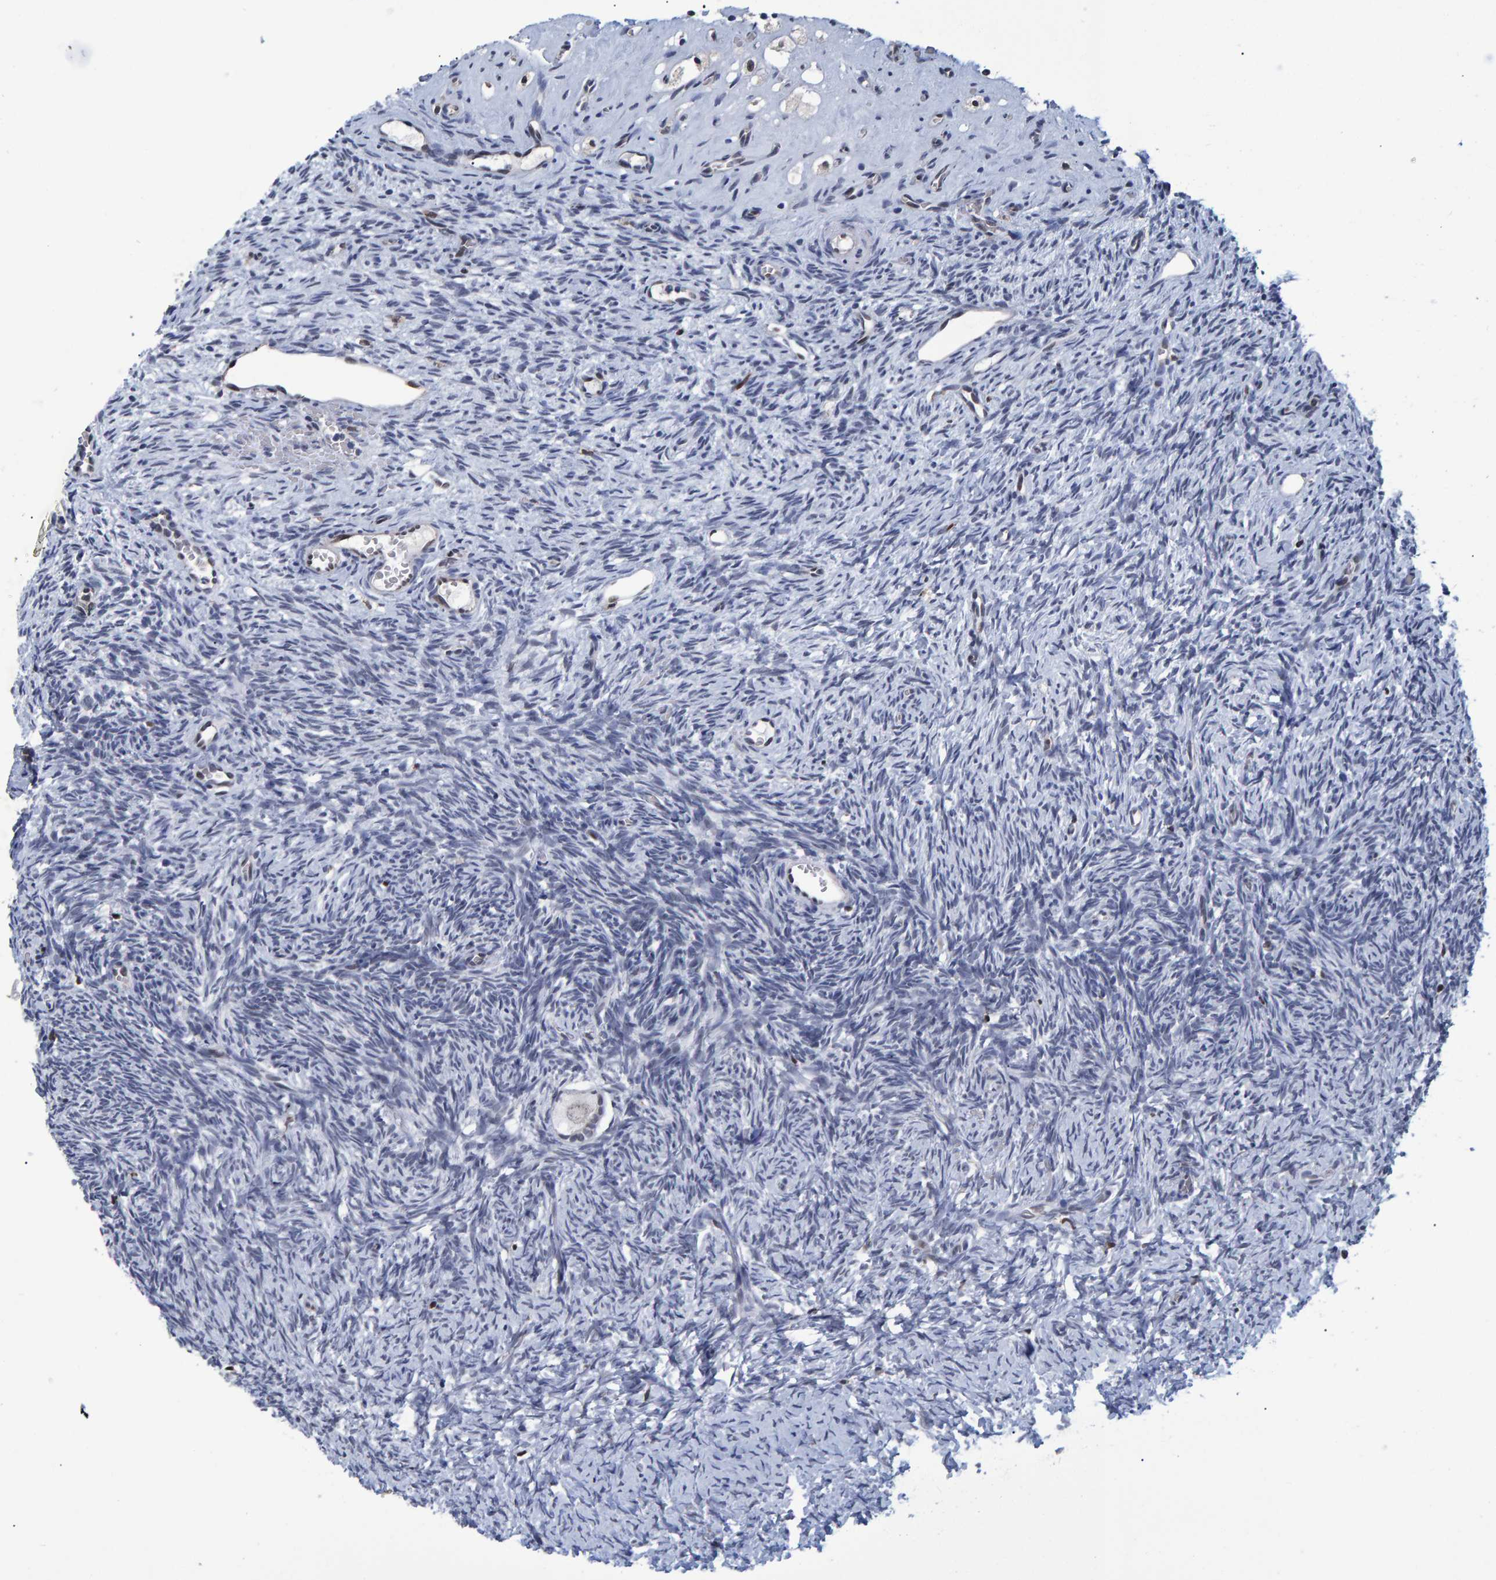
{"staining": {"intensity": "negative", "quantity": "none", "location": "none"}, "tissue": "ovary", "cell_type": "Follicle cells", "image_type": "normal", "snomed": [{"axis": "morphology", "description": "Normal tissue, NOS"}, {"axis": "topography", "description": "Ovary"}], "caption": "Immunohistochemistry (IHC) micrograph of normal human ovary stained for a protein (brown), which reveals no staining in follicle cells.", "gene": "QKI", "patient": {"sex": "female", "age": 34}}